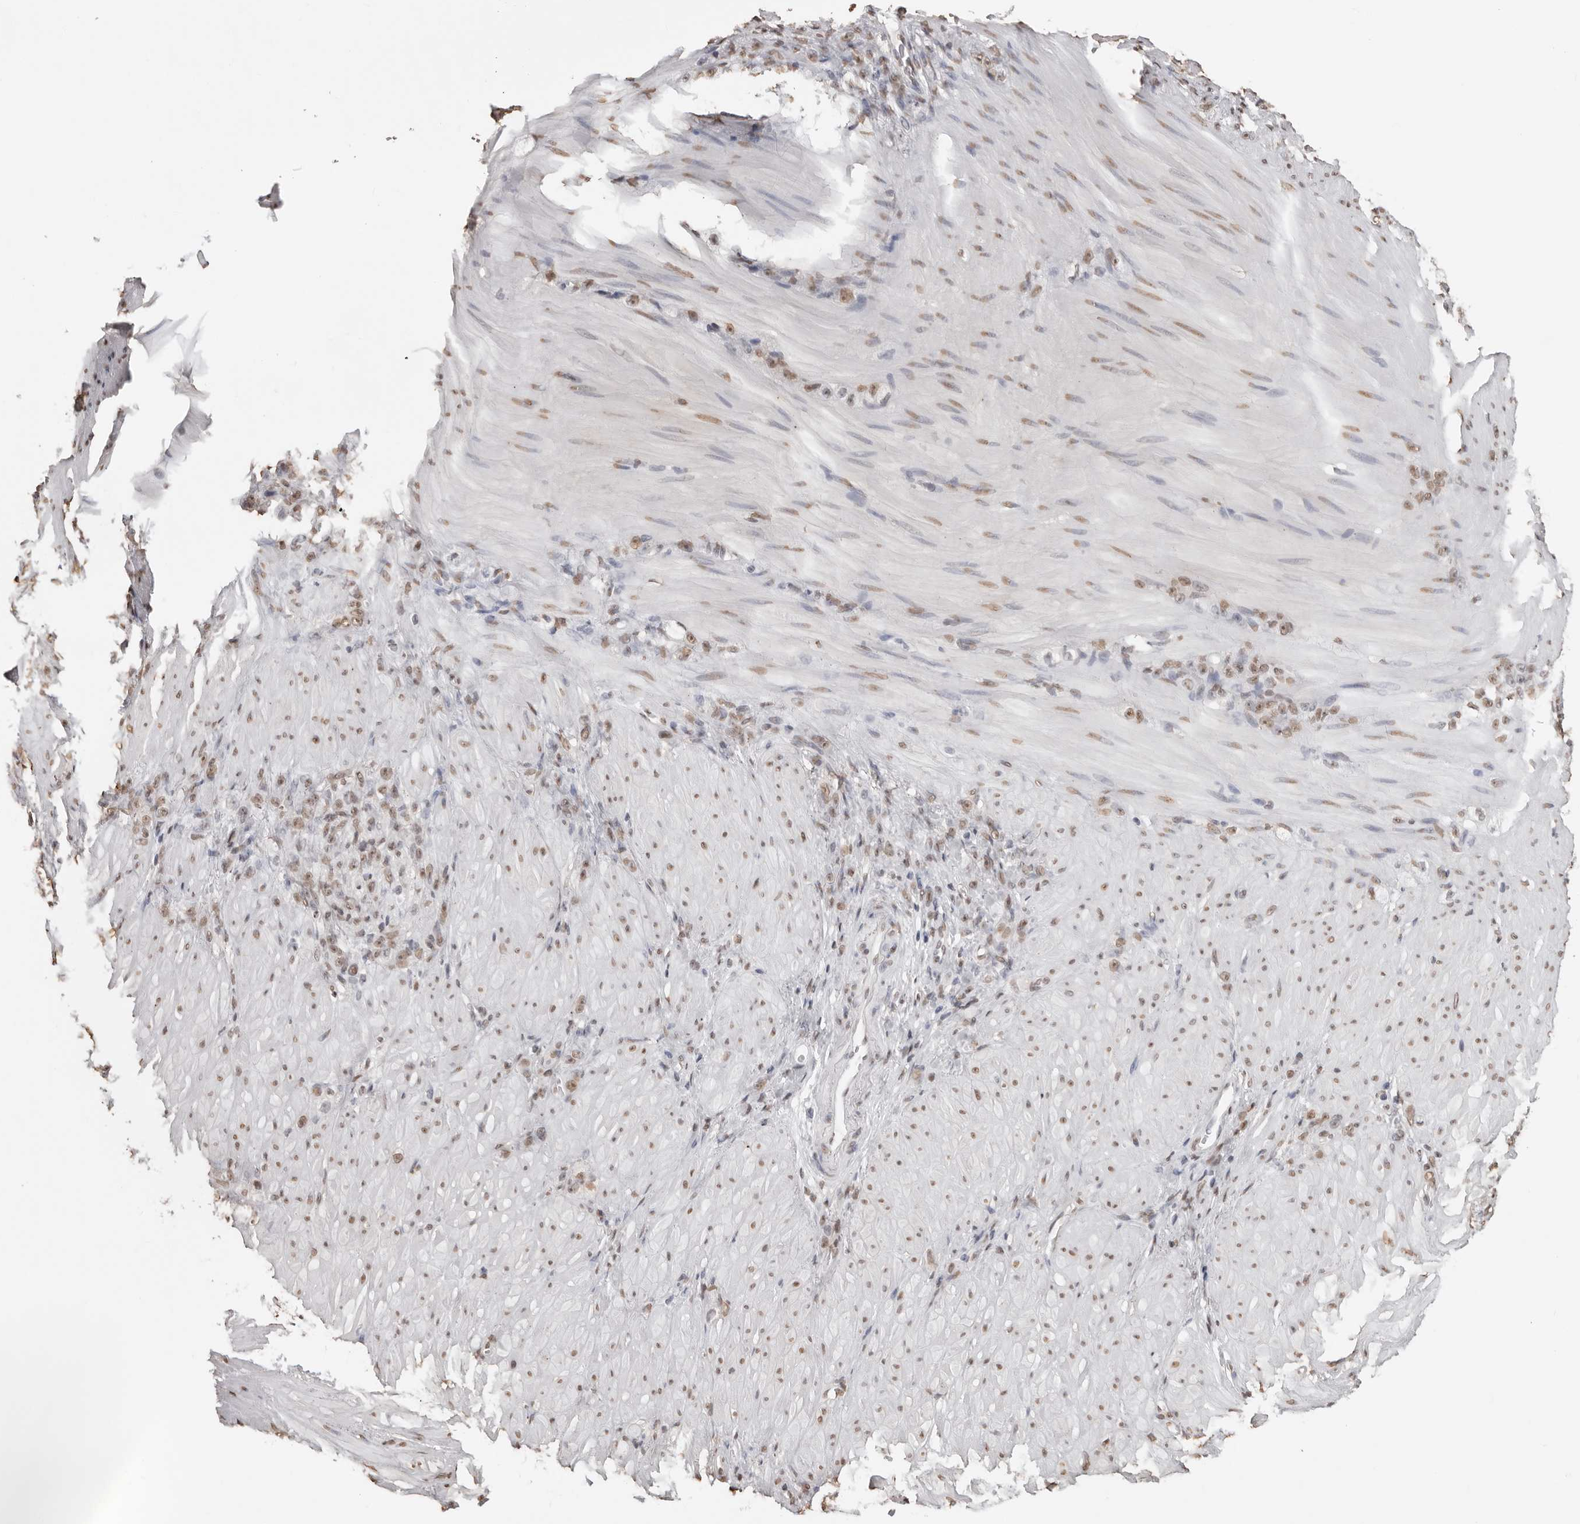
{"staining": {"intensity": "moderate", "quantity": ">75%", "location": "nuclear"}, "tissue": "stomach cancer", "cell_type": "Tumor cells", "image_type": "cancer", "snomed": [{"axis": "morphology", "description": "Normal tissue, NOS"}, {"axis": "morphology", "description": "Adenocarcinoma, NOS"}, {"axis": "topography", "description": "Stomach"}], "caption": "Protein expression analysis of human stomach adenocarcinoma reveals moderate nuclear staining in approximately >75% of tumor cells. (DAB (3,3'-diaminobenzidine) IHC, brown staining for protein, blue staining for nuclei).", "gene": "OLIG3", "patient": {"sex": "male", "age": 82}}